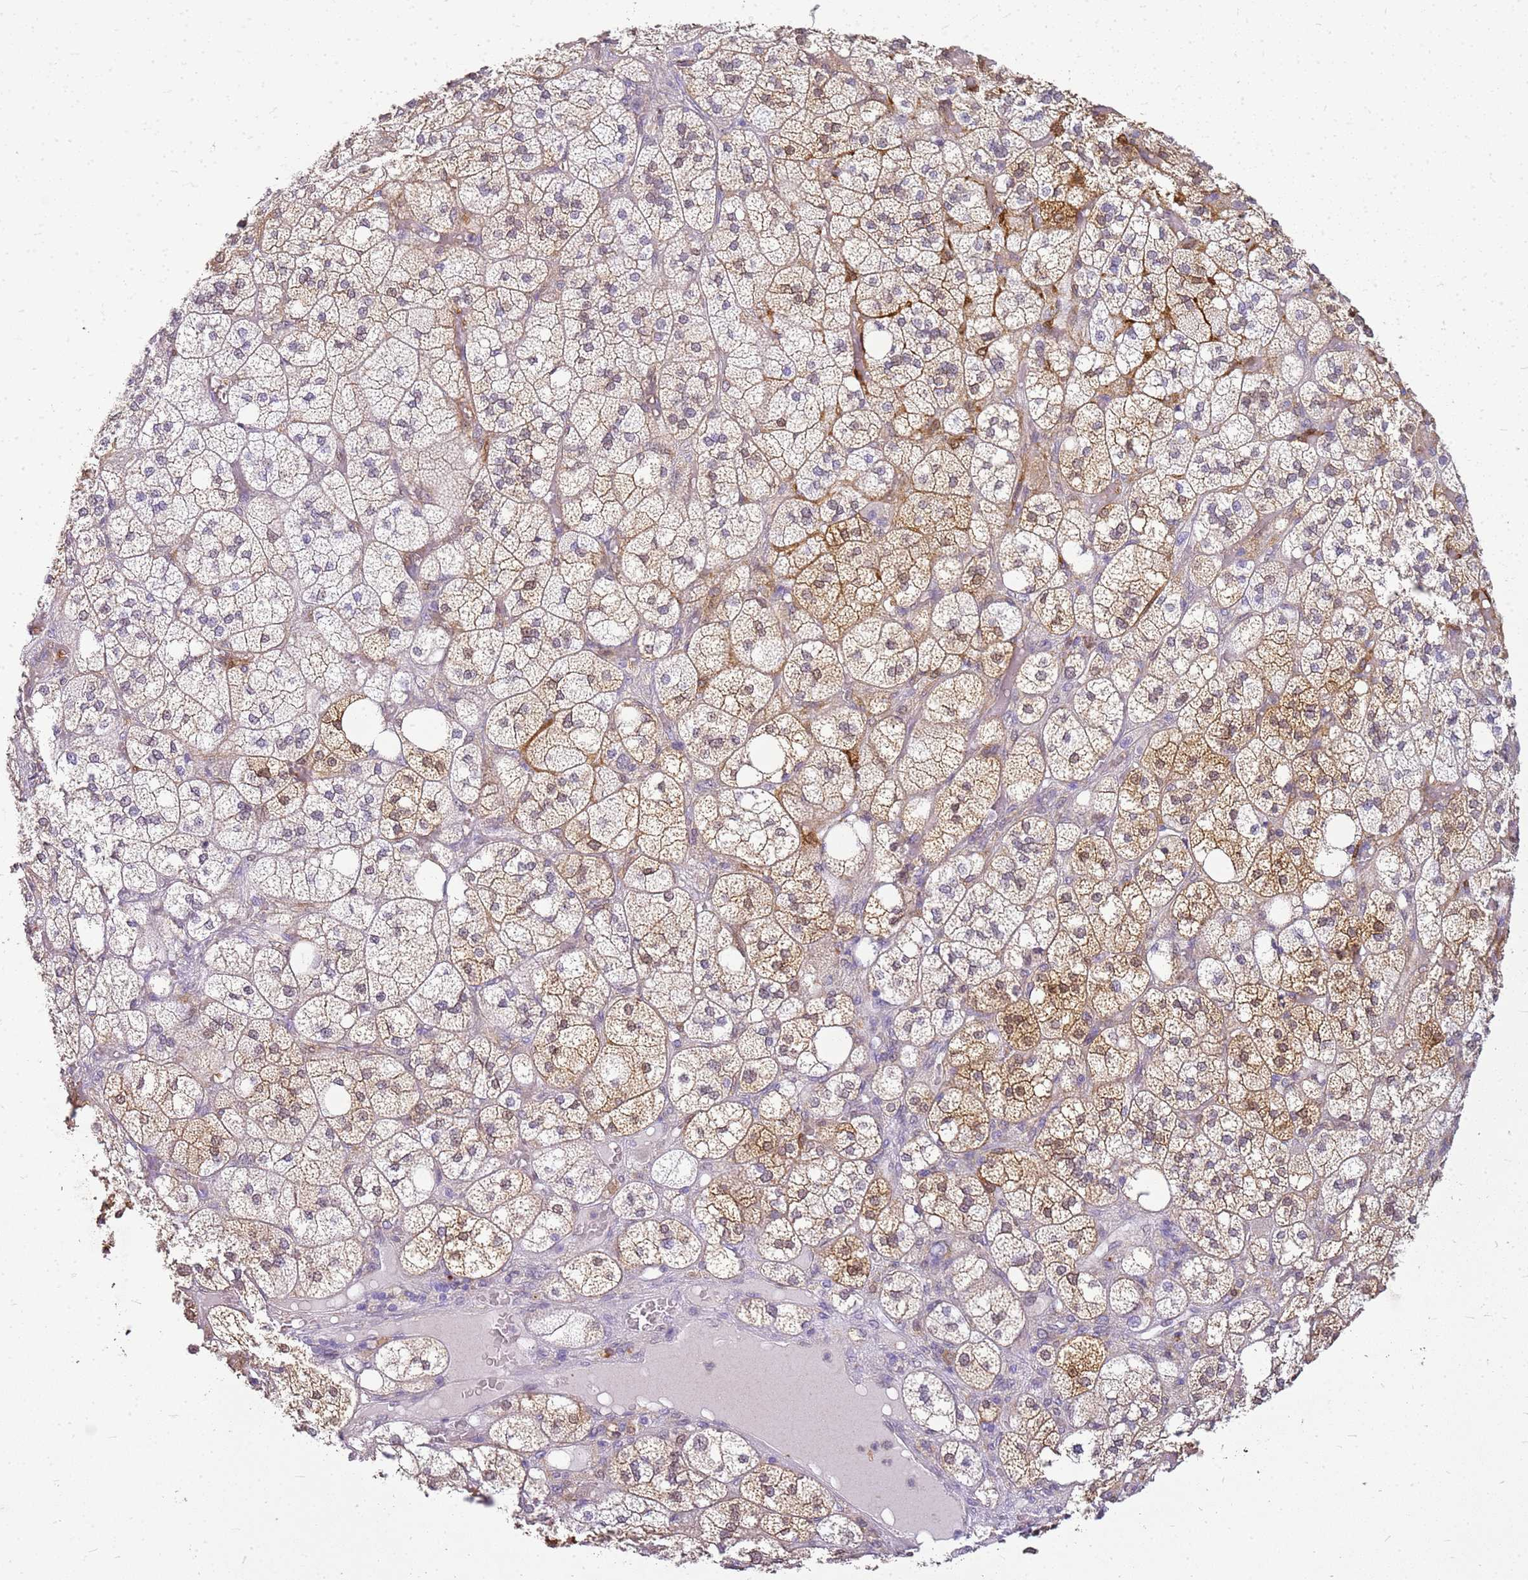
{"staining": {"intensity": "moderate", "quantity": "25%-75%", "location": "cytoplasmic/membranous"}, "tissue": "adrenal gland", "cell_type": "Glandular cells", "image_type": "normal", "snomed": [{"axis": "morphology", "description": "Normal tissue, NOS"}, {"axis": "topography", "description": "Adrenal gland"}], "caption": "Moderate cytoplasmic/membranous protein expression is seen in about 25%-75% of glandular cells in adrenal gland. (brown staining indicates protein expression, while blue staining denotes nuclei).", "gene": "SULT1E1", "patient": {"sex": "male", "age": 61}}